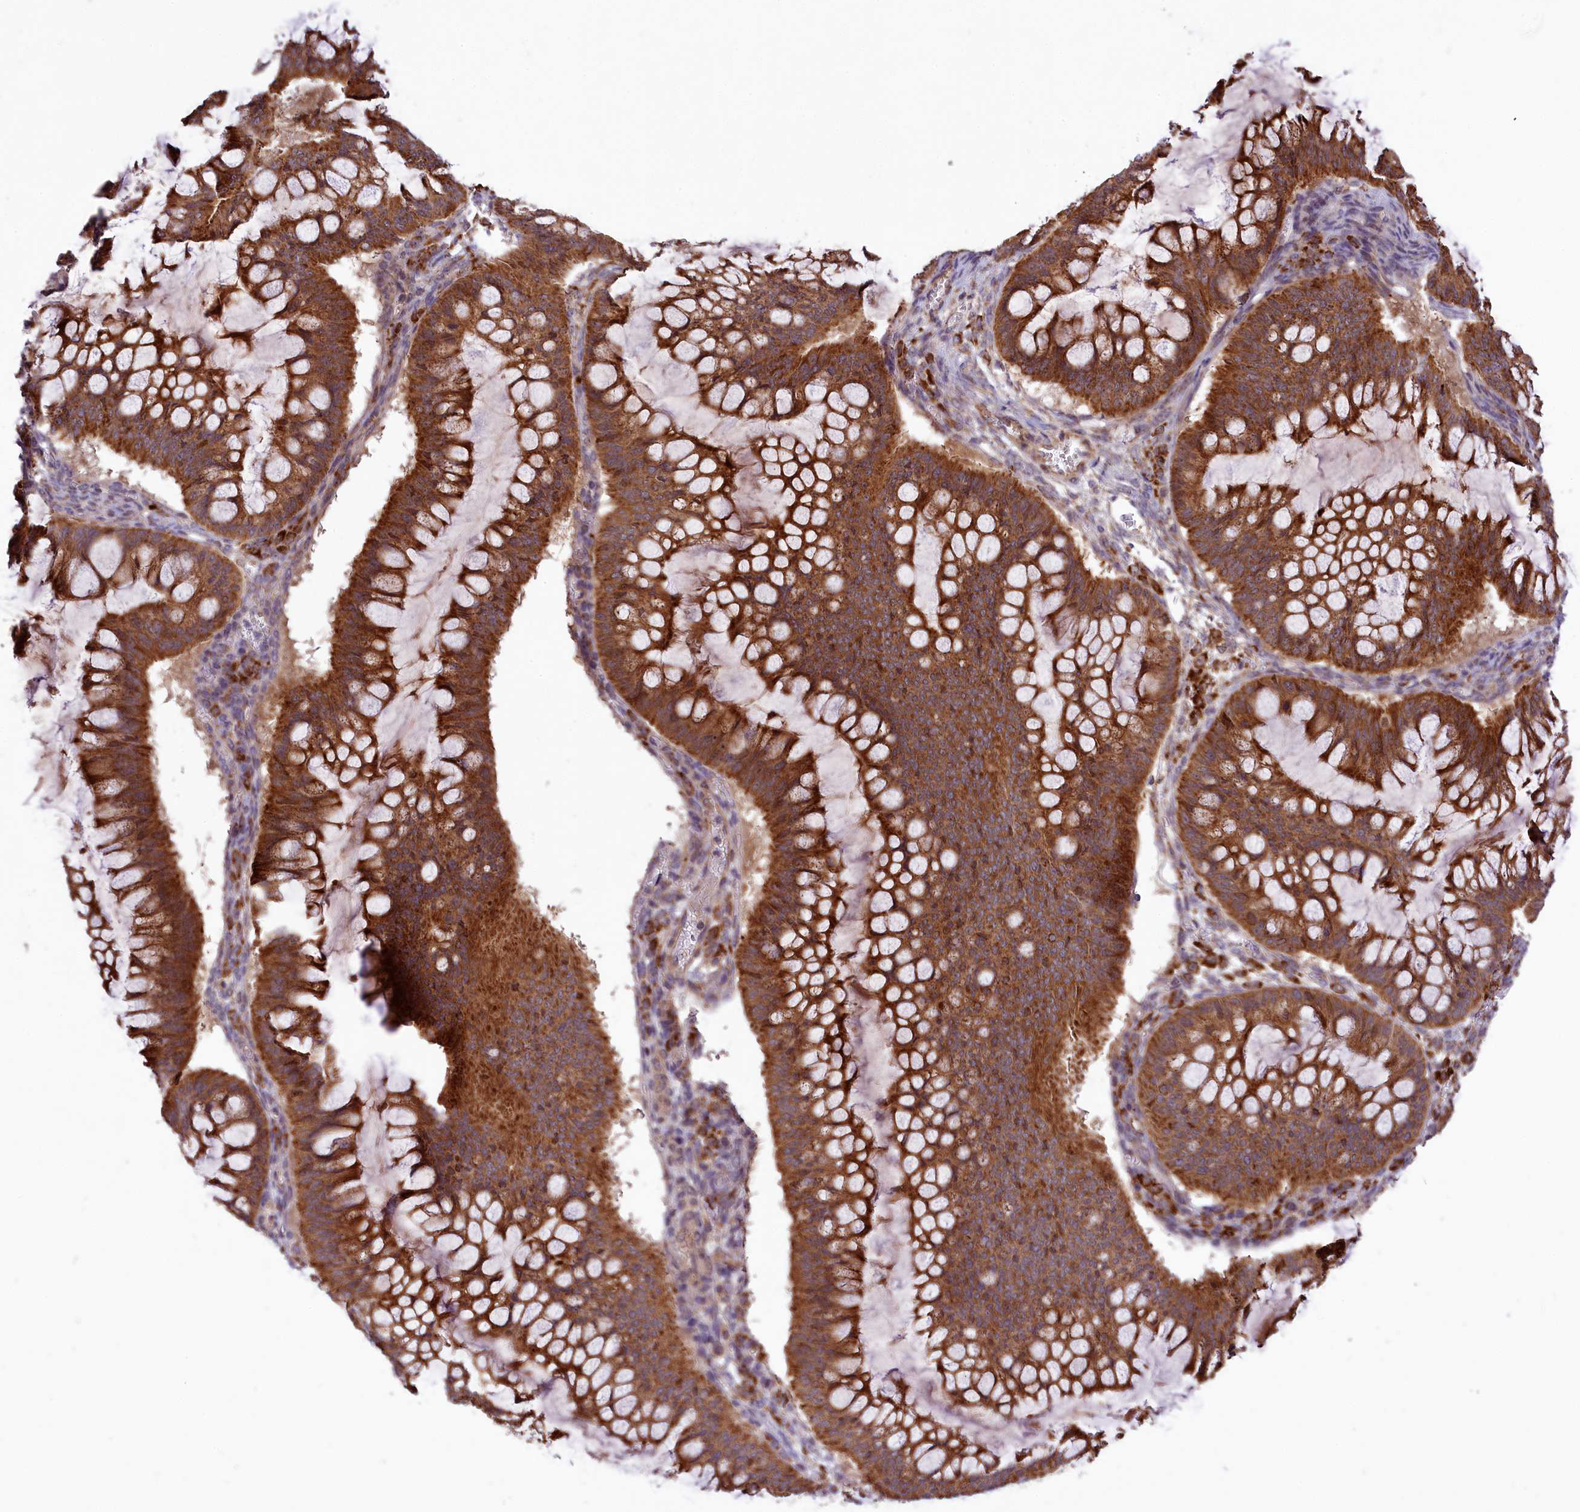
{"staining": {"intensity": "strong", "quantity": ">75%", "location": "cytoplasmic/membranous"}, "tissue": "ovarian cancer", "cell_type": "Tumor cells", "image_type": "cancer", "snomed": [{"axis": "morphology", "description": "Cystadenocarcinoma, mucinous, NOS"}, {"axis": "topography", "description": "Ovary"}], "caption": "Approximately >75% of tumor cells in human mucinous cystadenocarcinoma (ovarian) exhibit strong cytoplasmic/membranous protein expression as visualized by brown immunohistochemical staining.", "gene": "COX17", "patient": {"sex": "female", "age": 73}}